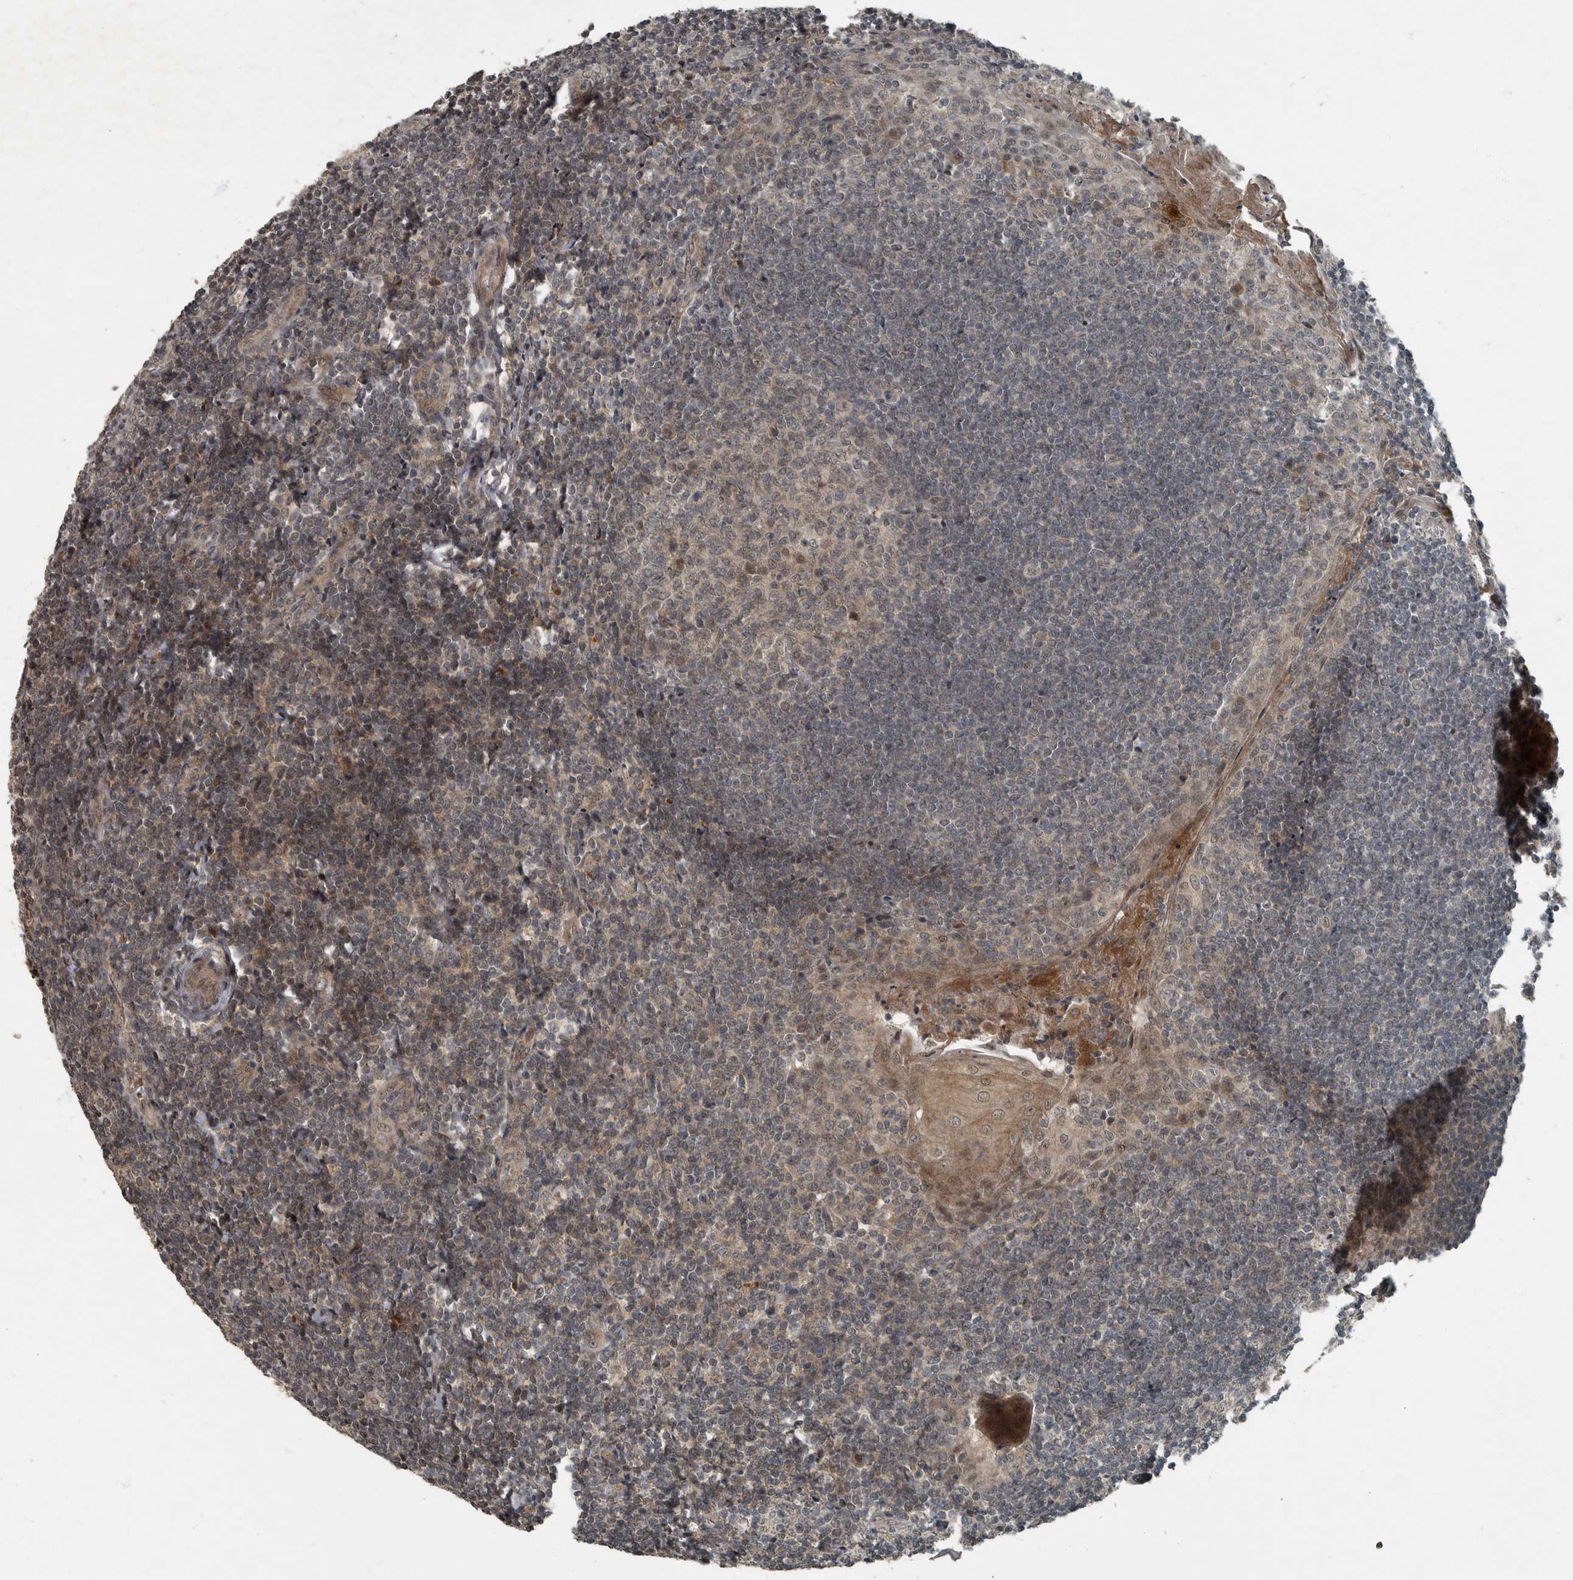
{"staining": {"intensity": "moderate", "quantity": ">75%", "location": "cytoplasmic/membranous,nuclear"}, "tissue": "tonsil", "cell_type": "Germinal center cells", "image_type": "normal", "snomed": [{"axis": "morphology", "description": "Normal tissue, NOS"}, {"axis": "topography", "description": "Tonsil"}], "caption": "DAB (3,3'-diaminobenzidine) immunohistochemical staining of unremarkable tonsil exhibits moderate cytoplasmic/membranous,nuclear protein positivity in approximately >75% of germinal center cells.", "gene": "FOXO1", "patient": {"sex": "male", "age": 27}}